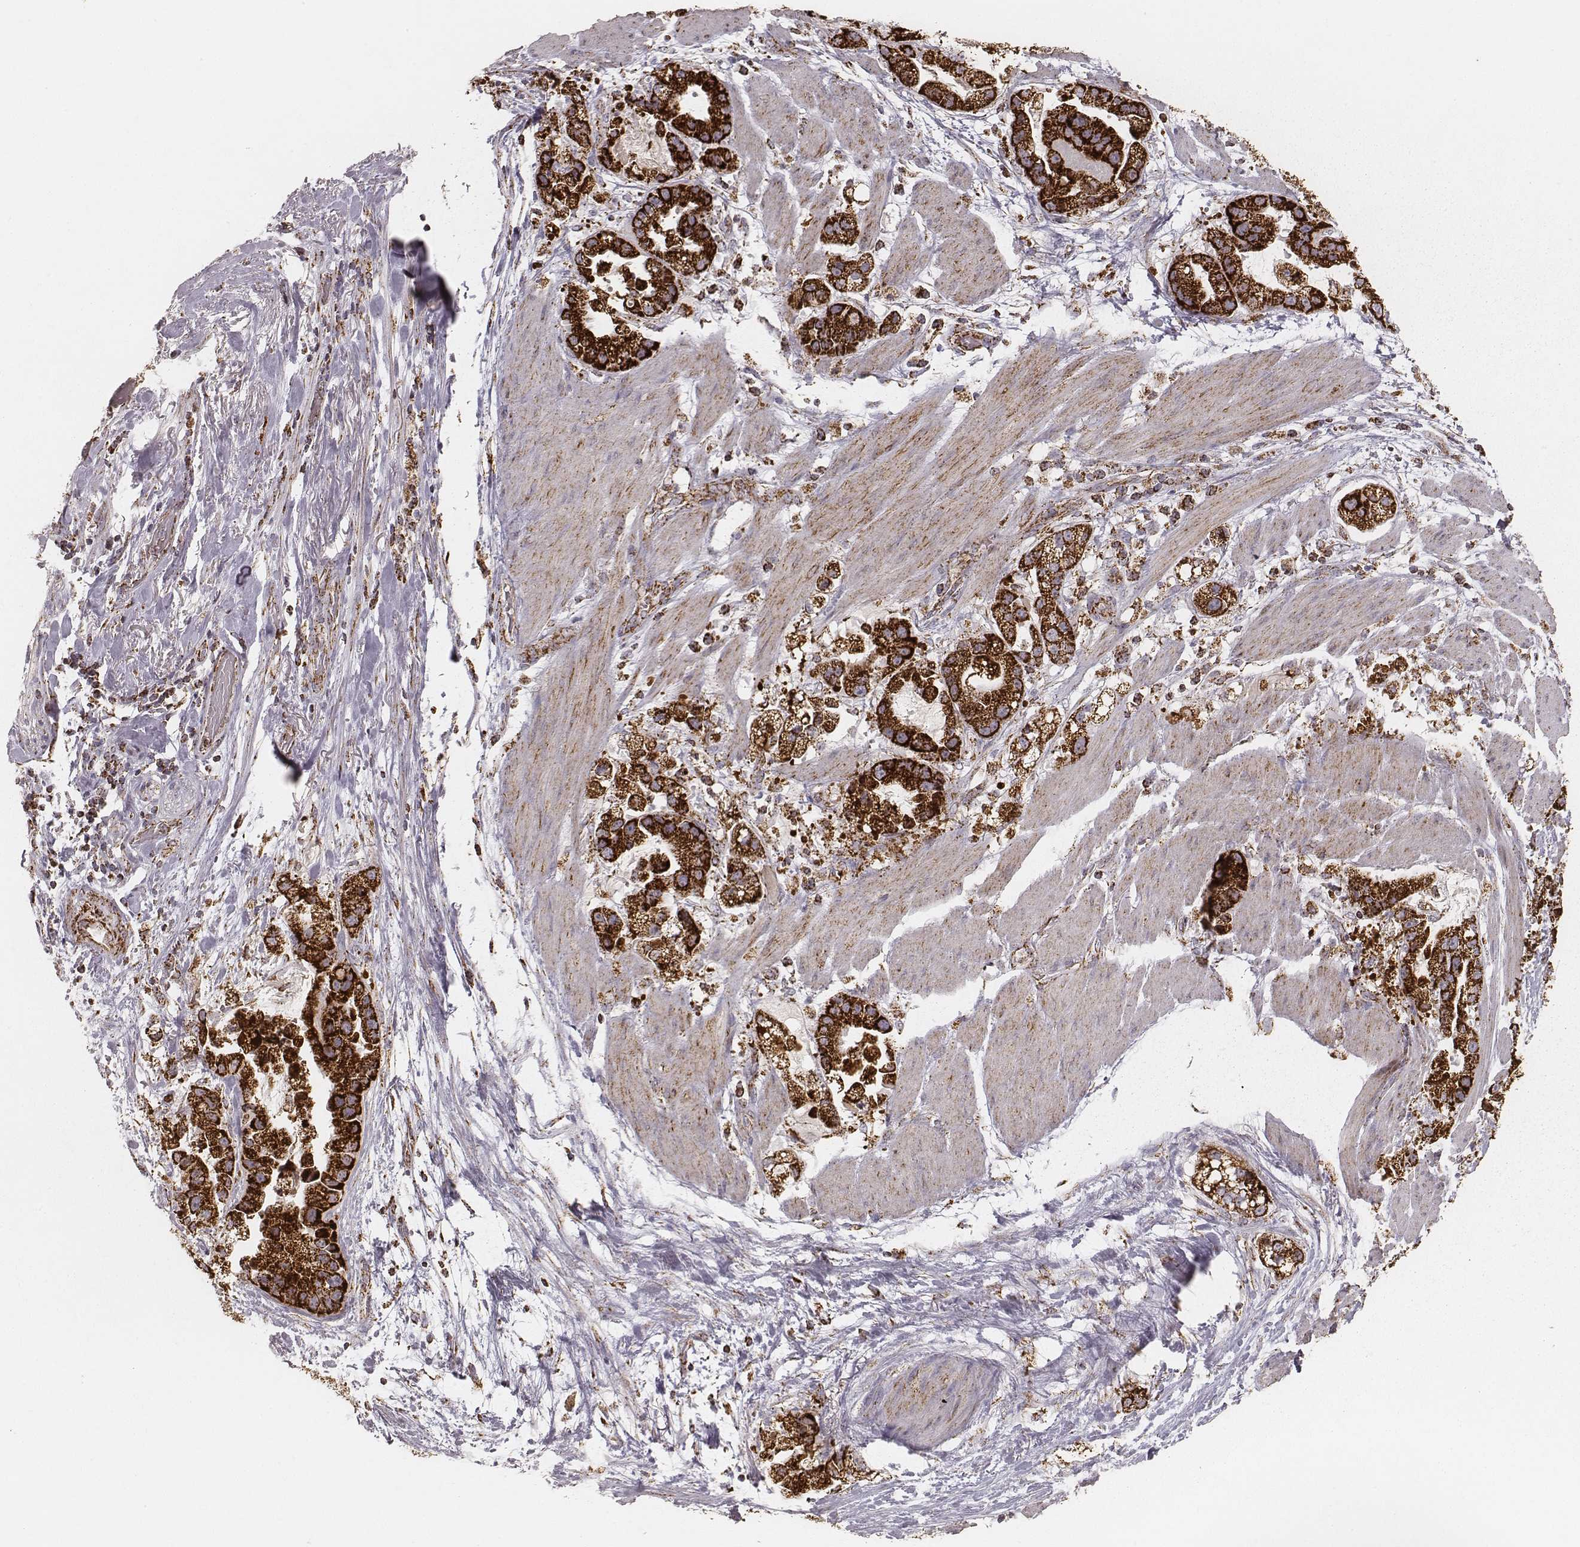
{"staining": {"intensity": "strong", "quantity": ">75%", "location": "cytoplasmic/membranous"}, "tissue": "stomach cancer", "cell_type": "Tumor cells", "image_type": "cancer", "snomed": [{"axis": "morphology", "description": "Adenocarcinoma, NOS"}, {"axis": "topography", "description": "Stomach"}], "caption": "Stomach adenocarcinoma tissue demonstrates strong cytoplasmic/membranous expression in about >75% of tumor cells, visualized by immunohistochemistry.", "gene": "CS", "patient": {"sex": "male", "age": 59}}